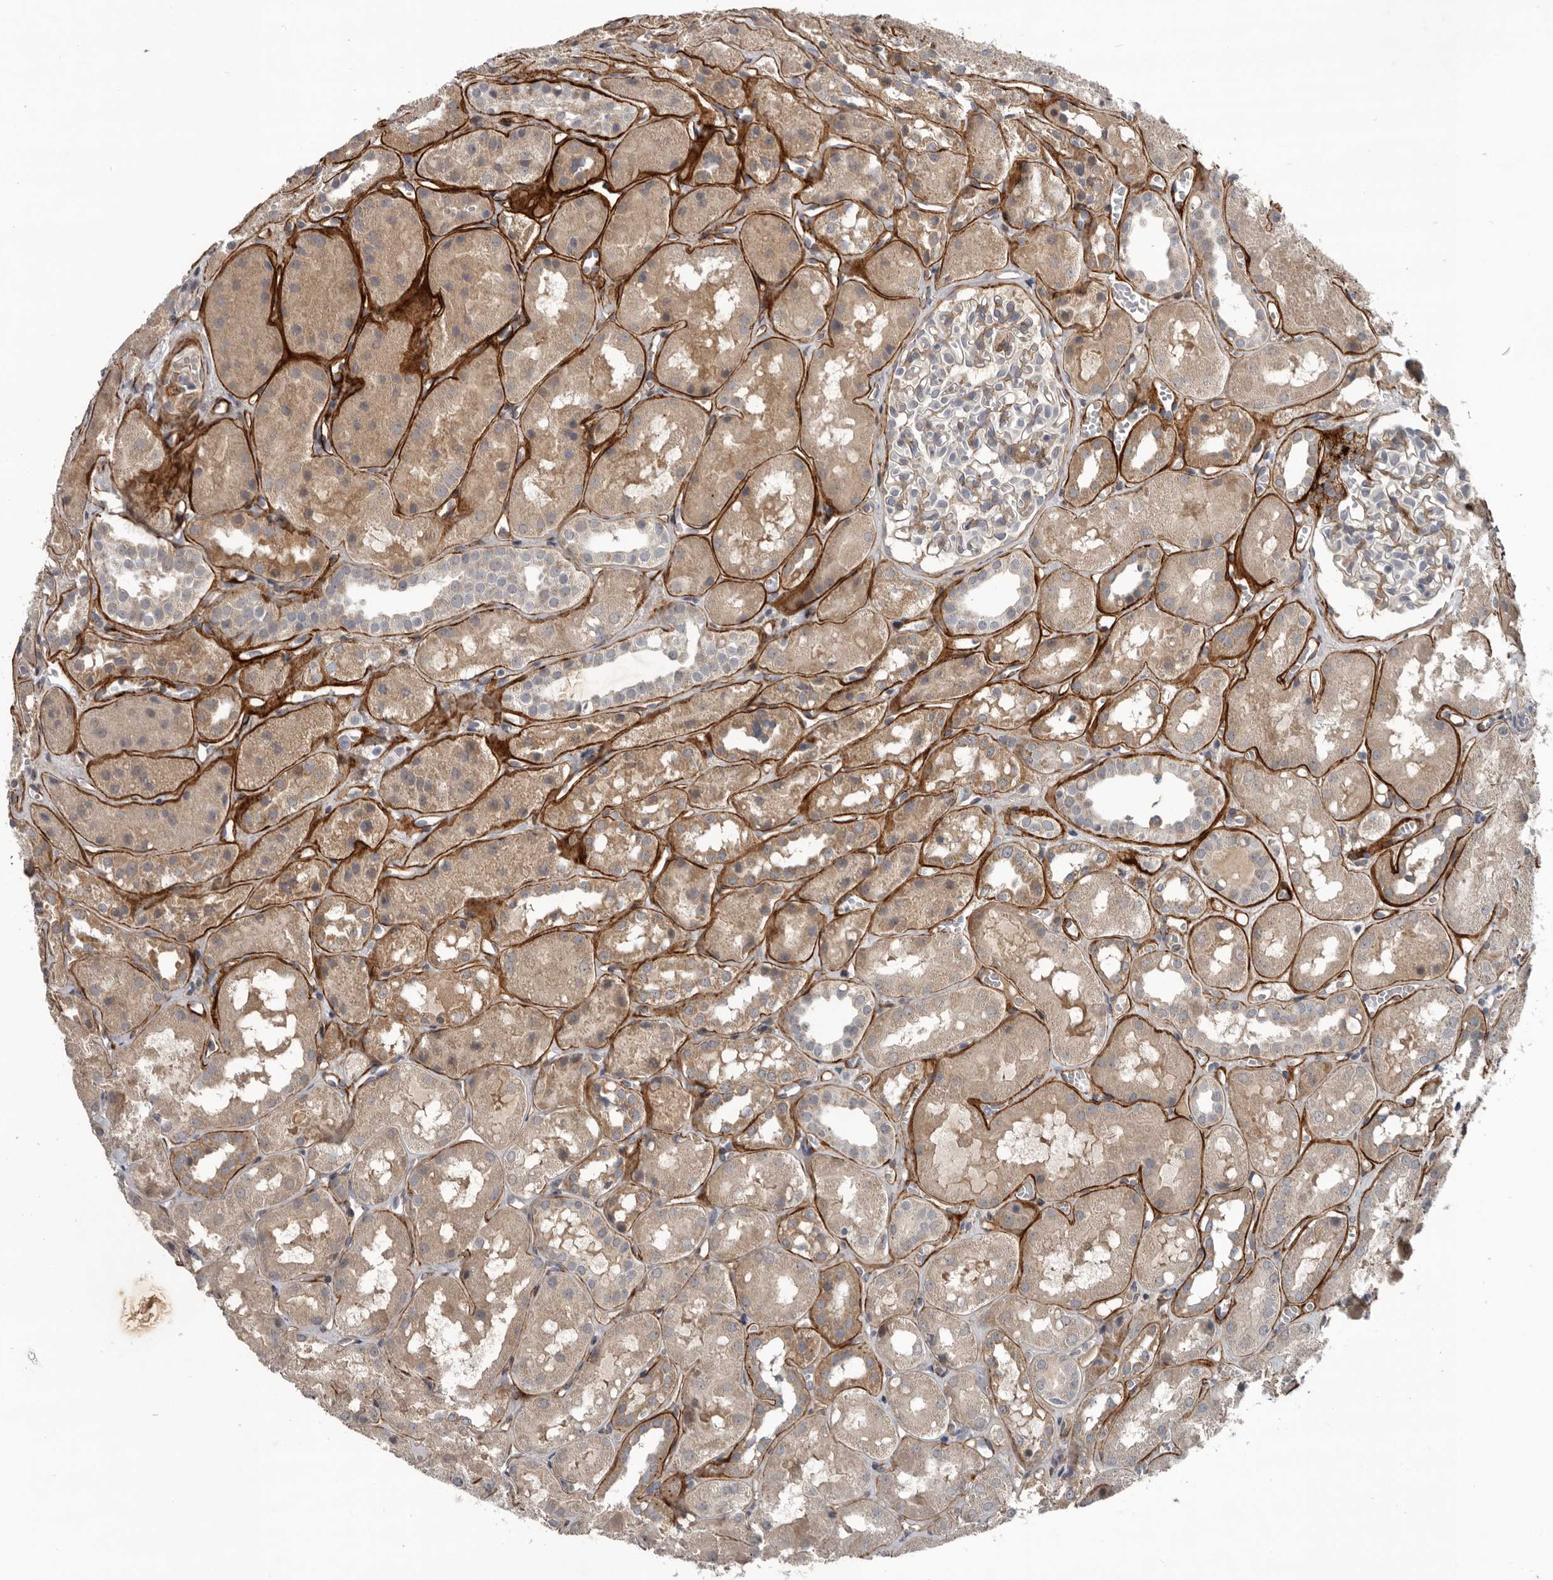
{"staining": {"intensity": "moderate", "quantity": "<25%", "location": "cytoplasmic/membranous"}, "tissue": "kidney", "cell_type": "Cells in glomeruli", "image_type": "normal", "snomed": [{"axis": "morphology", "description": "Normal tissue, NOS"}, {"axis": "topography", "description": "Kidney"}], "caption": "About <25% of cells in glomeruli in normal kidney reveal moderate cytoplasmic/membranous protein expression as visualized by brown immunohistochemical staining.", "gene": "C1orf216", "patient": {"sex": "male", "age": 16}}